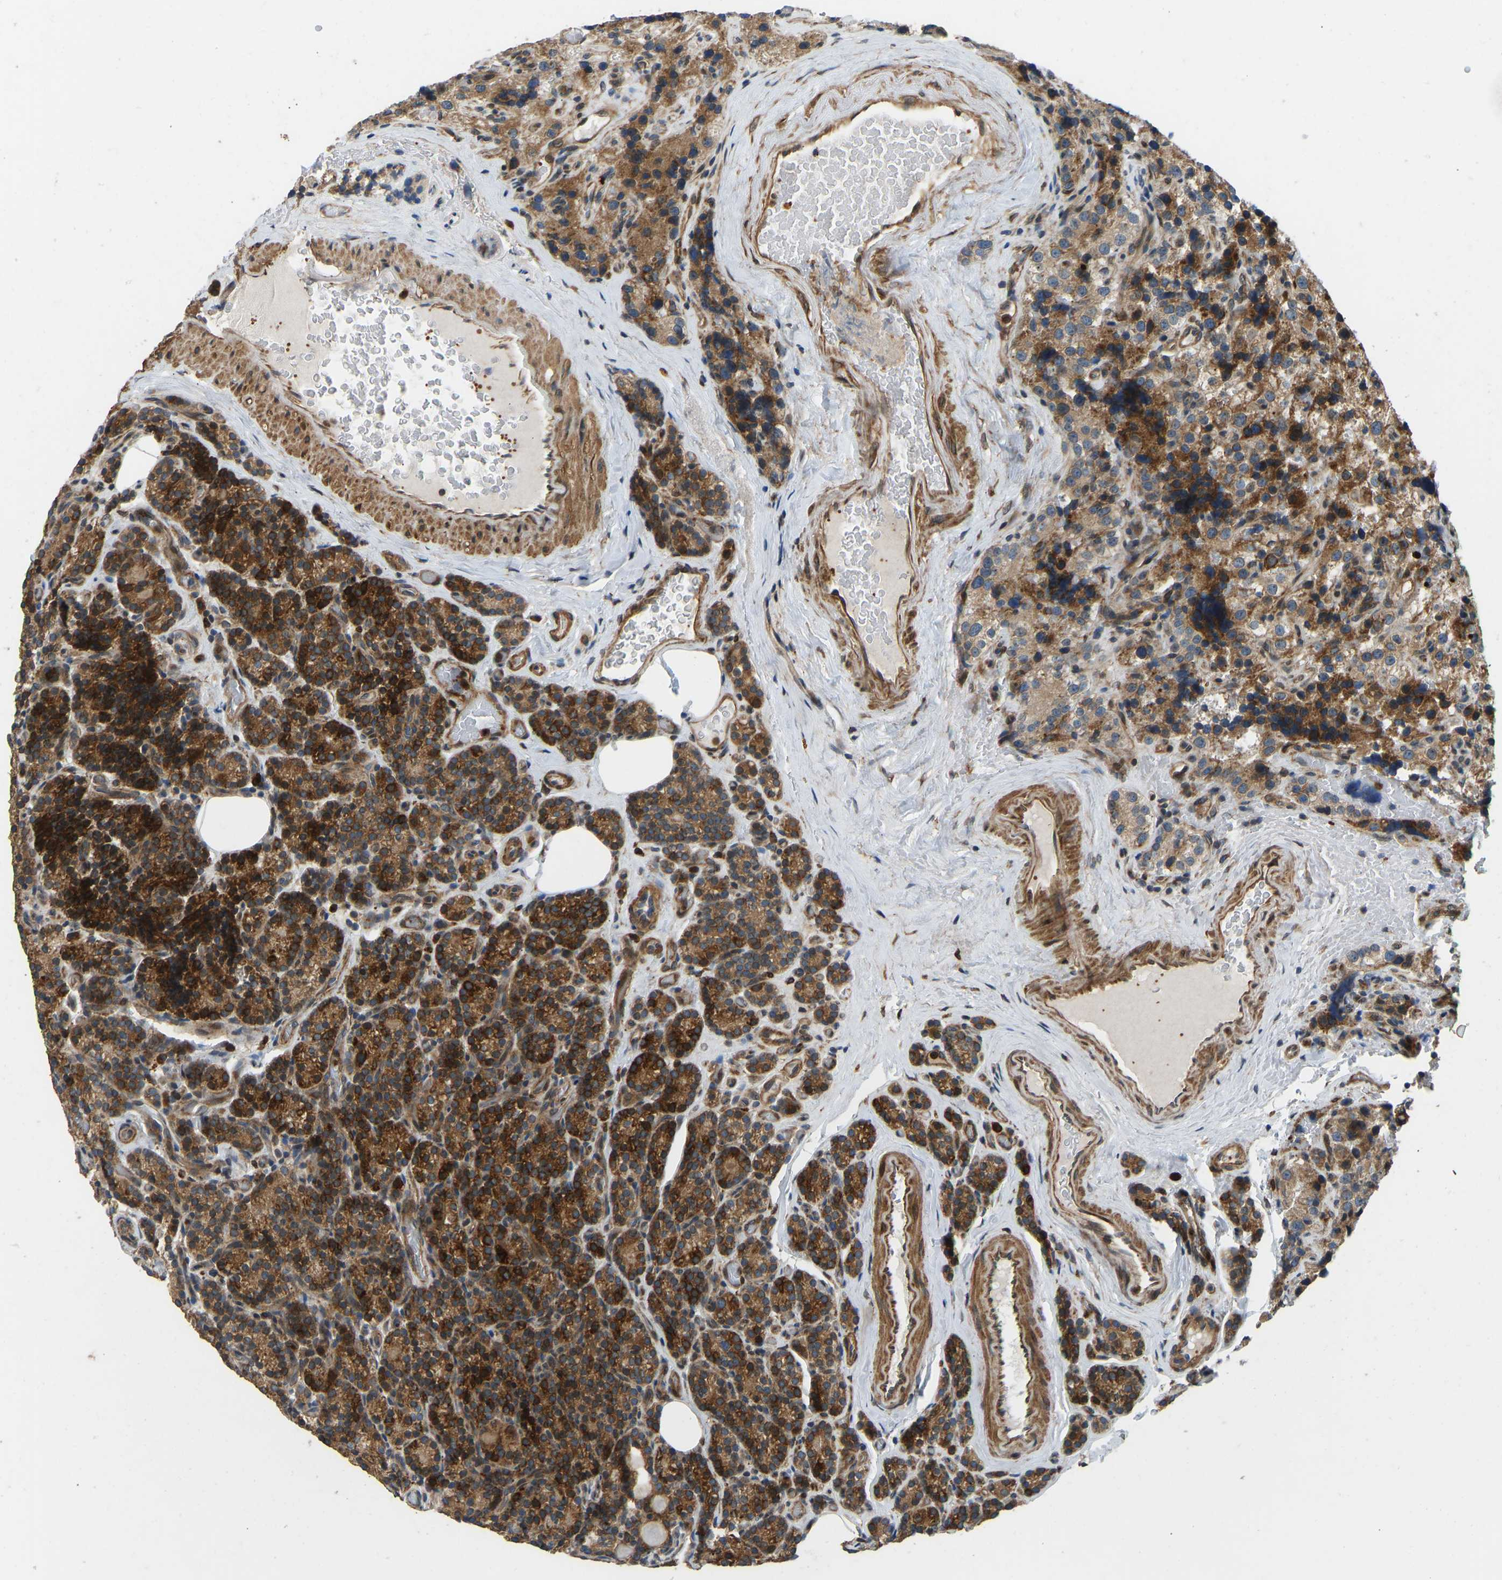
{"staining": {"intensity": "strong", "quantity": ">75%", "location": "cytoplasmic/membranous"}, "tissue": "parathyroid gland", "cell_type": "Glandular cells", "image_type": "normal", "snomed": [{"axis": "morphology", "description": "Normal tissue, NOS"}, {"axis": "morphology", "description": "Adenoma, NOS"}, {"axis": "topography", "description": "Parathyroid gland"}], "caption": "IHC photomicrograph of unremarkable parathyroid gland stained for a protein (brown), which shows high levels of strong cytoplasmic/membranous staining in about >75% of glandular cells.", "gene": "OS9", "patient": {"sex": "female", "age": 51}}